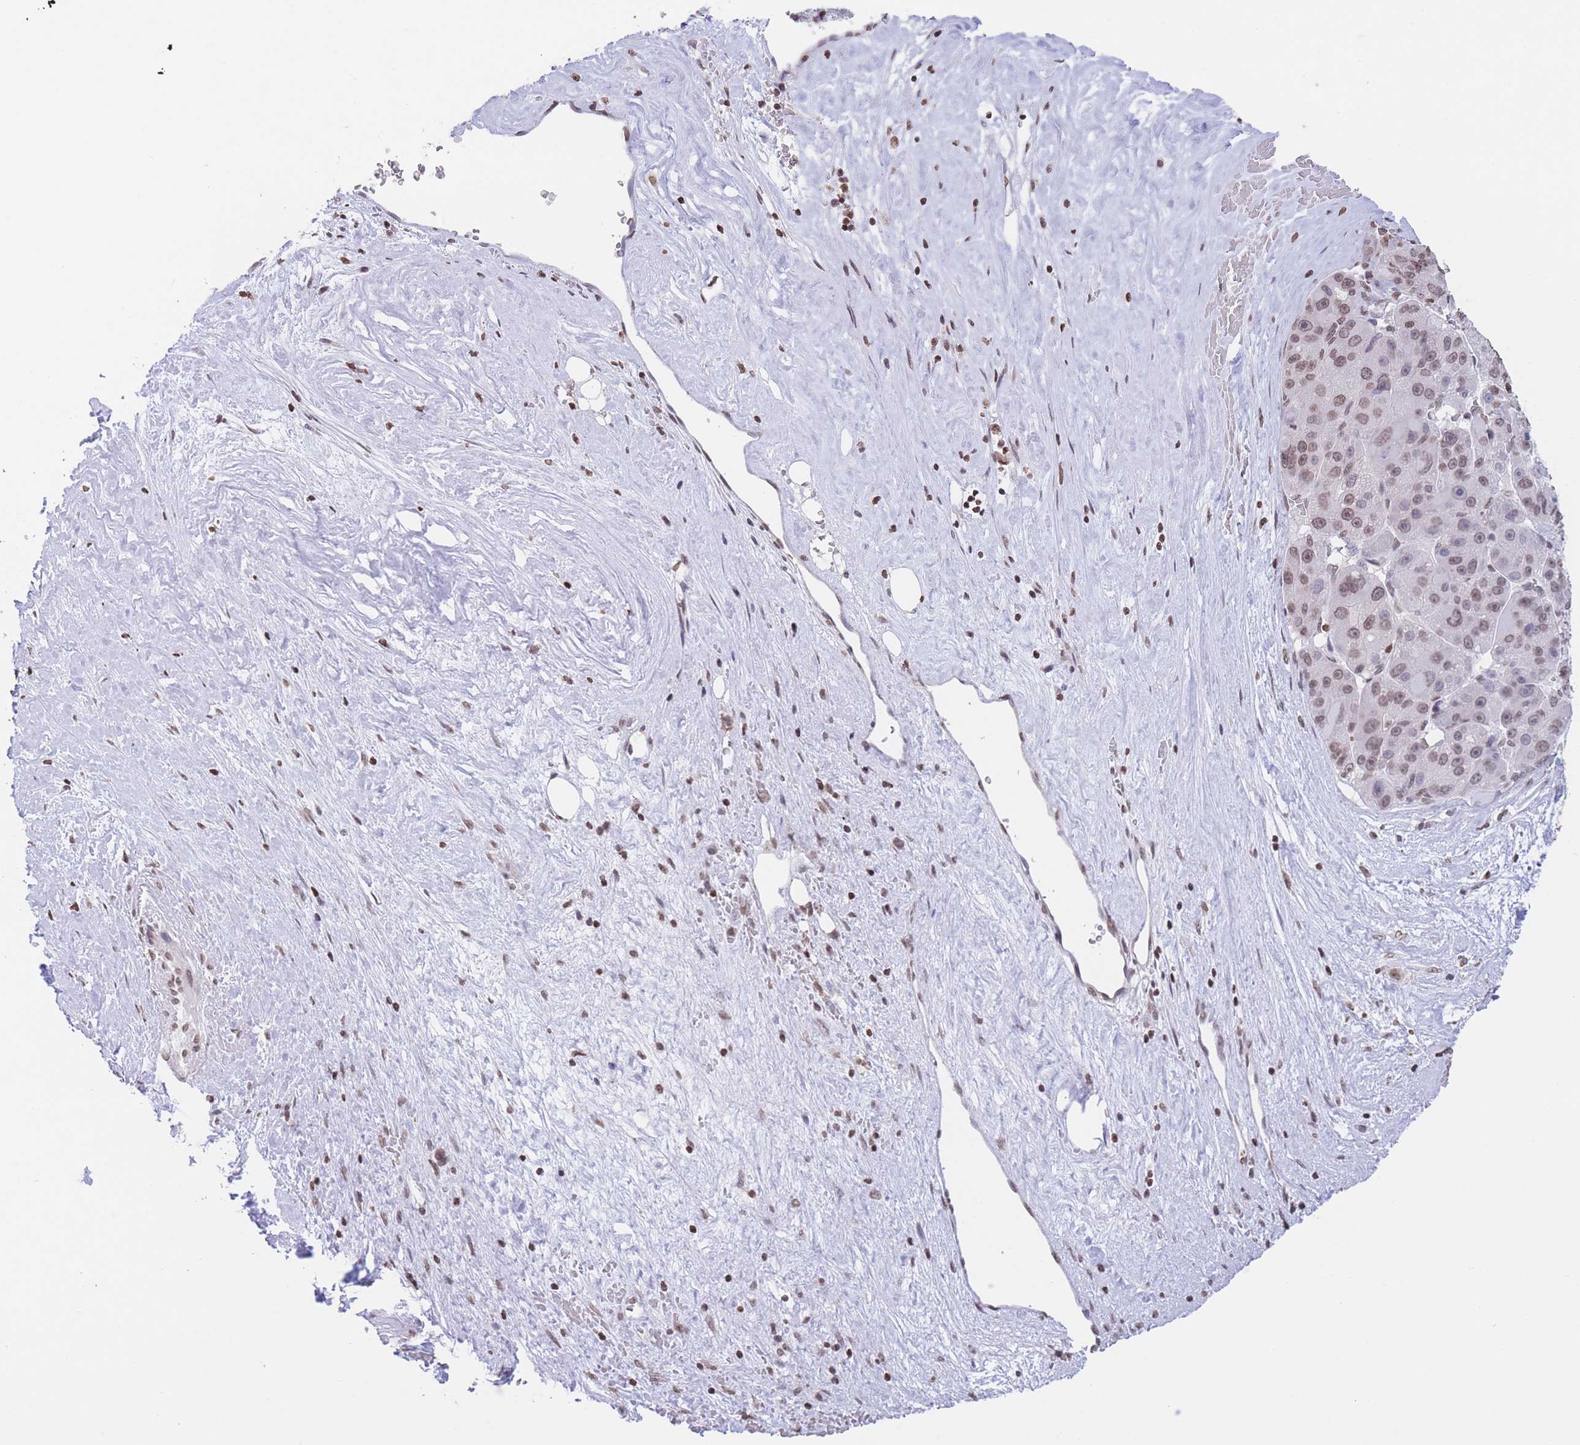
{"staining": {"intensity": "moderate", "quantity": "25%-75%", "location": "nuclear"}, "tissue": "liver cancer", "cell_type": "Tumor cells", "image_type": "cancer", "snomed": [{"axis": "morphology", "description": "Carcinoma, Hepatocellular, NOS"}, {"axis": "topography", "description": "Liver"}], "caption": "Tumor cells display medium levels of moderate nuclear staining in about 25%-75% of cells in liver cancer.", "gene": "H2BC11", "patient": {"sex": "male", "age": 76}}